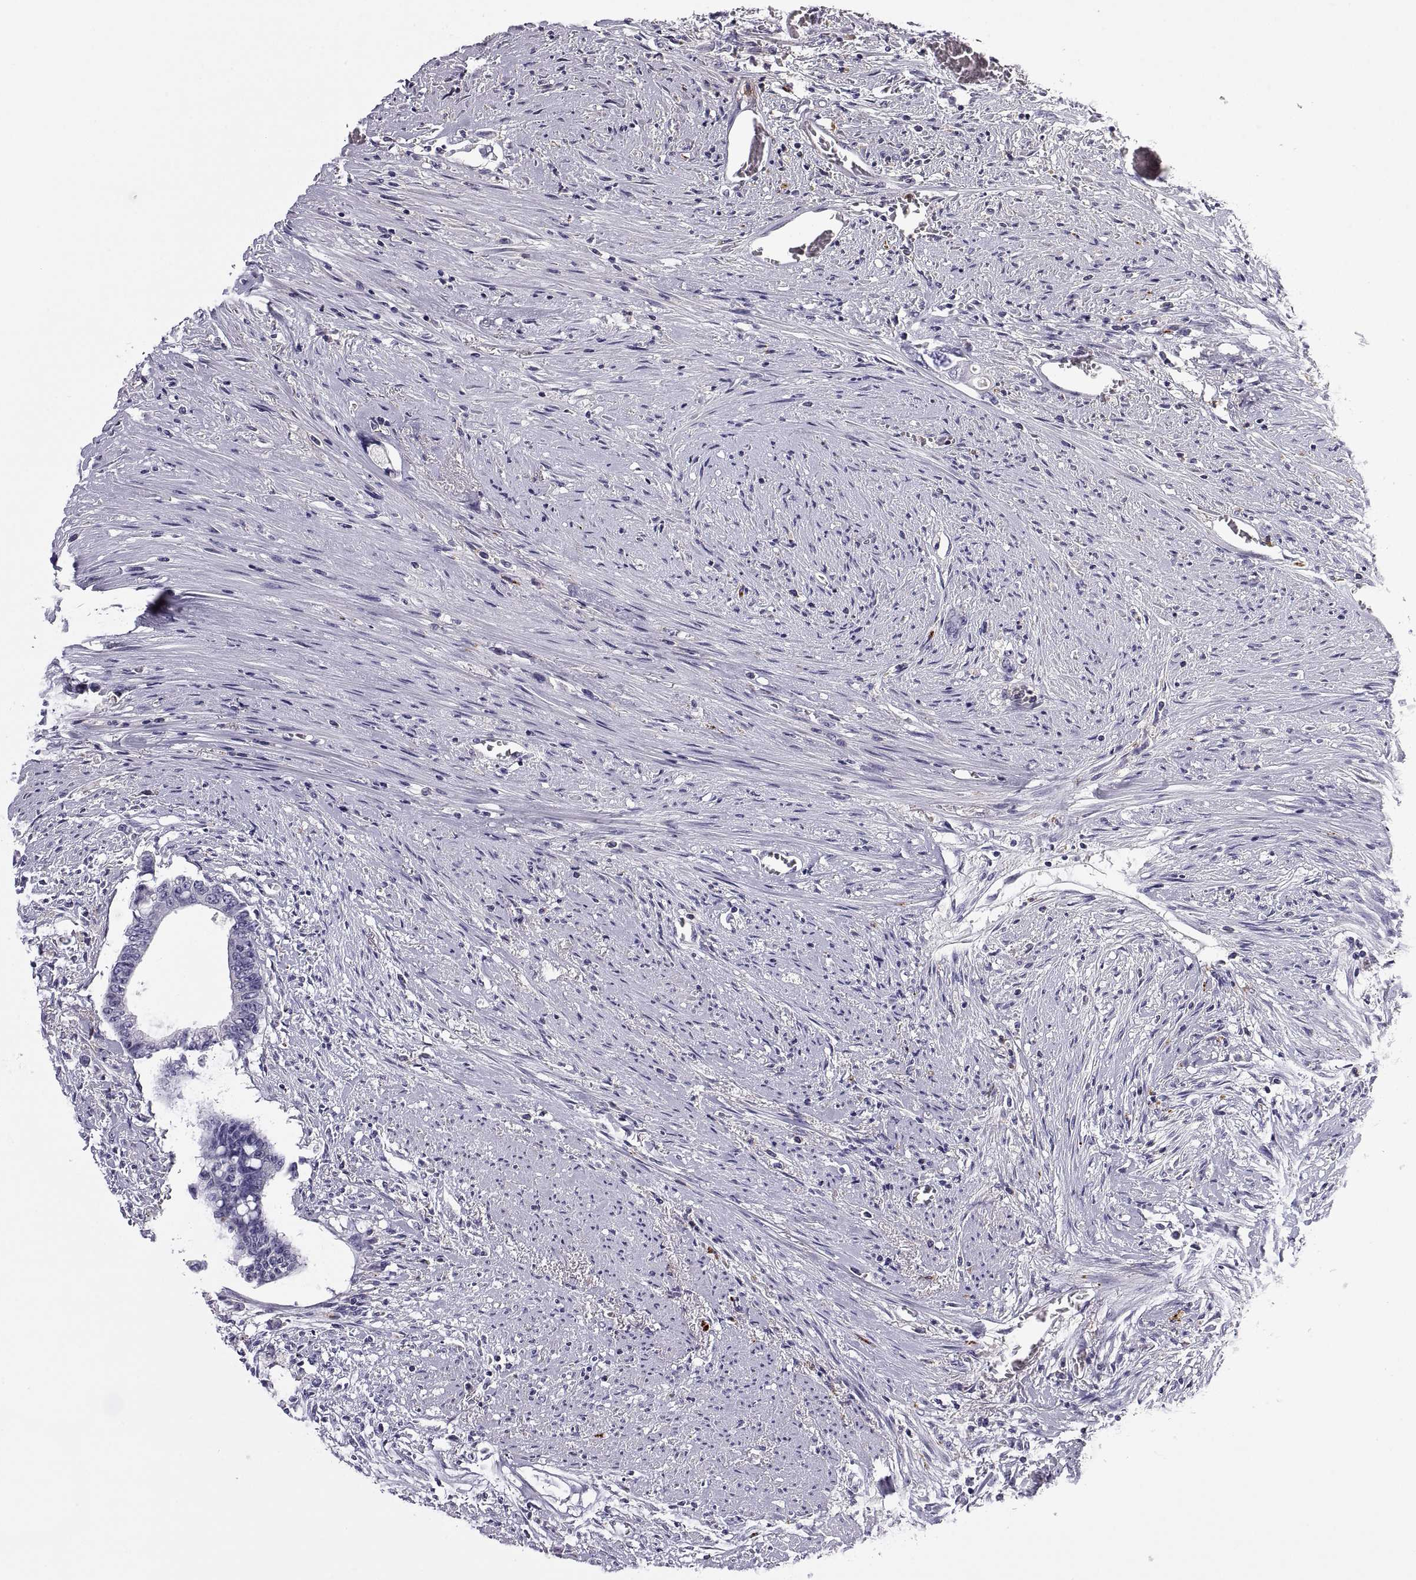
{"staining": {"intensity": "negative", "quantity": "none", "location": "none"}, "tissue": "colorectal cancer", "cell_type": "Tumor cells", "image_type": "cancer", "snomed": [{"axis": "morphology", "description": "Adenocarcinoma, NOS"}, {"axis": "topography", "description": "Rectum"}], "caption": "Immunohistochemistry photomicrograph of neoplastic tissue: colorectal adenocarcinoma stained with DAB (3,3'-diaminobenzidine) exhibits no significant protein positivity in tumor cells.", "gene": "RGS19", "patient": {"sex": "male", "age": 59}}